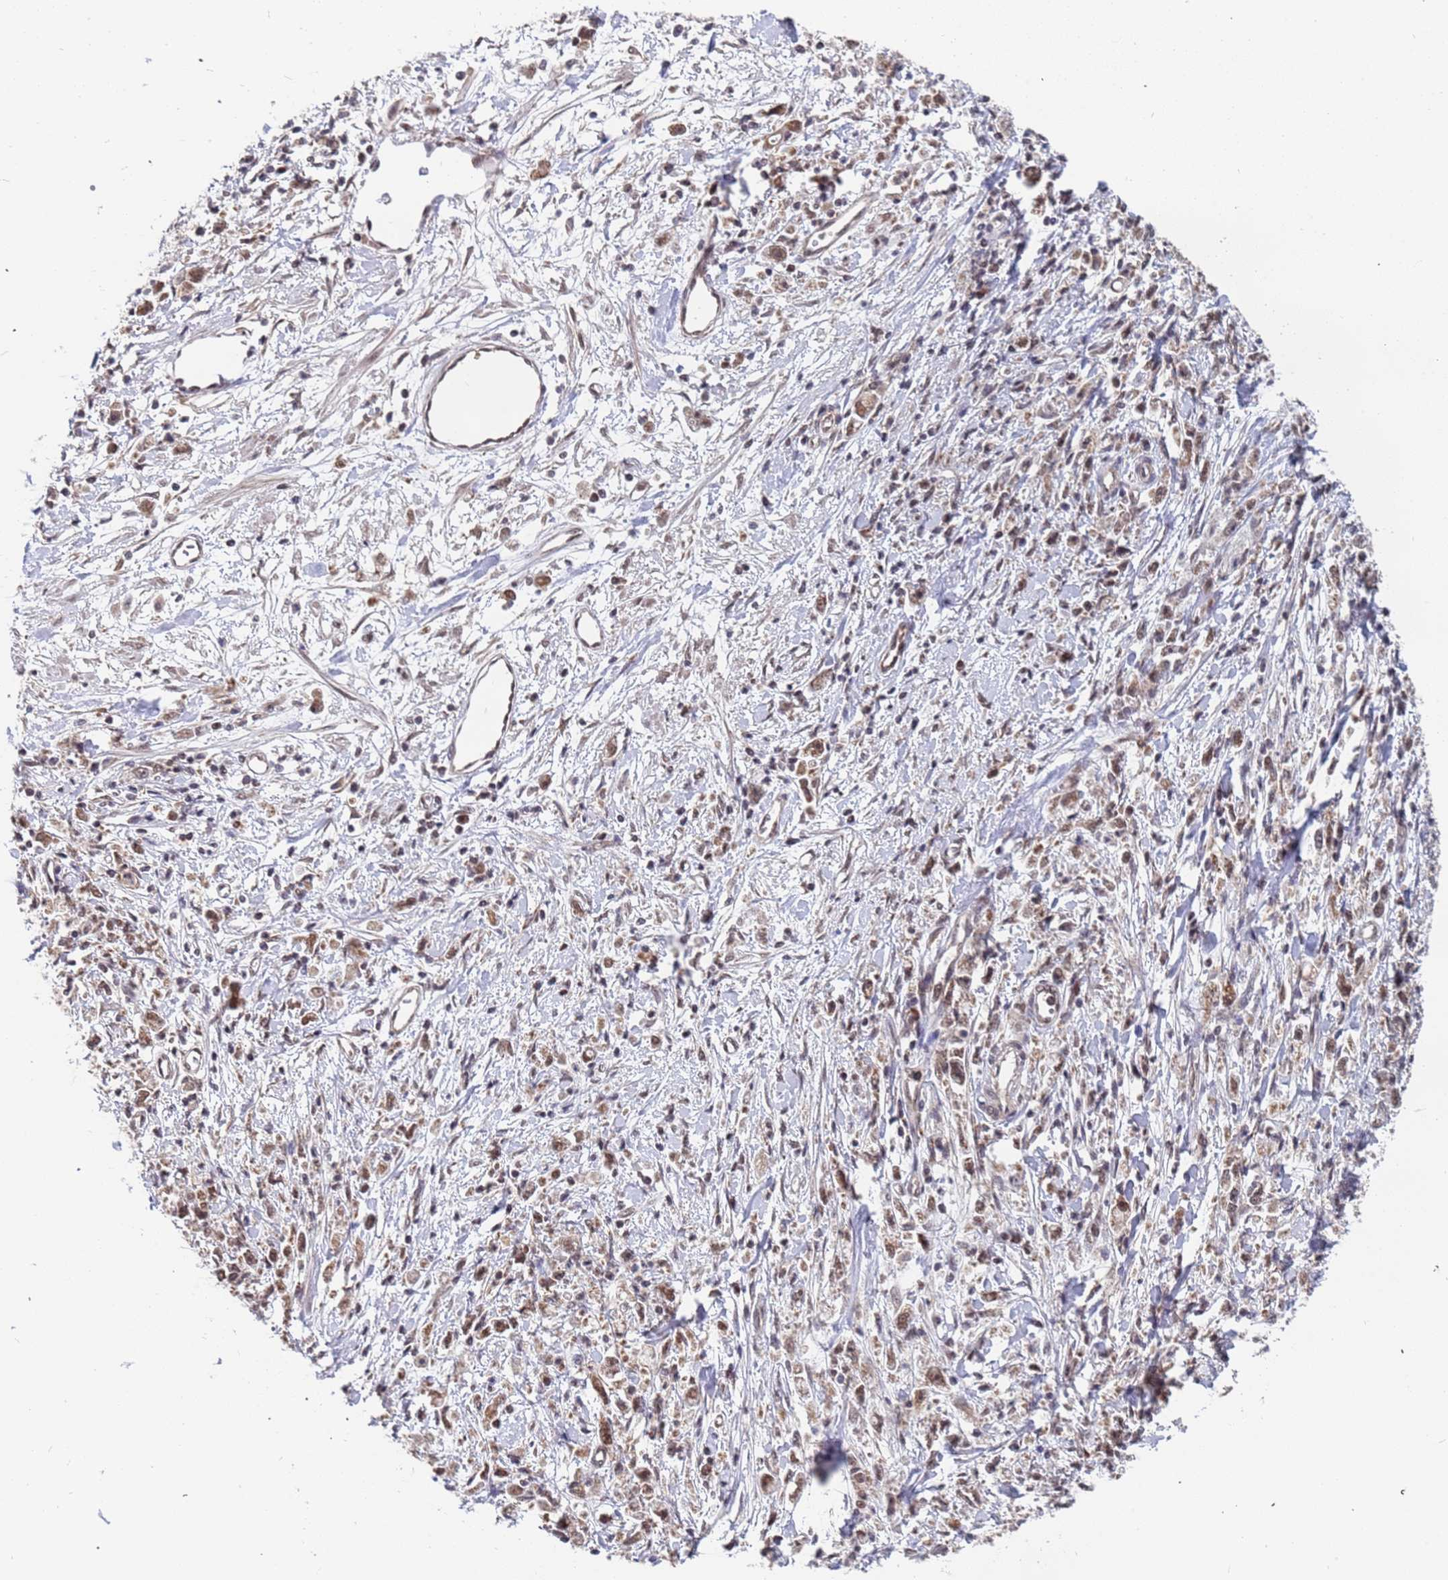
{"staining": {"intensity": "weak", "quantity": ">75%", "location": "nuclear"}, "tissue": "stomach cancer", "cell_type": "Tumor cells", "image_type": "cancer", "snomed": [{"axis": "morphology", "description": "Adenocarcinoma, NOS"}, {"axis": "topography", "description": "Stomach"}], "caption": "Stomach adenocarcinoma stained with a brown dye demonstrates weak nuclear positive staining in approximately >75% of tumor cells.", "gene": "DENND2B", "patient": {"sex": "female", "age": 59}}